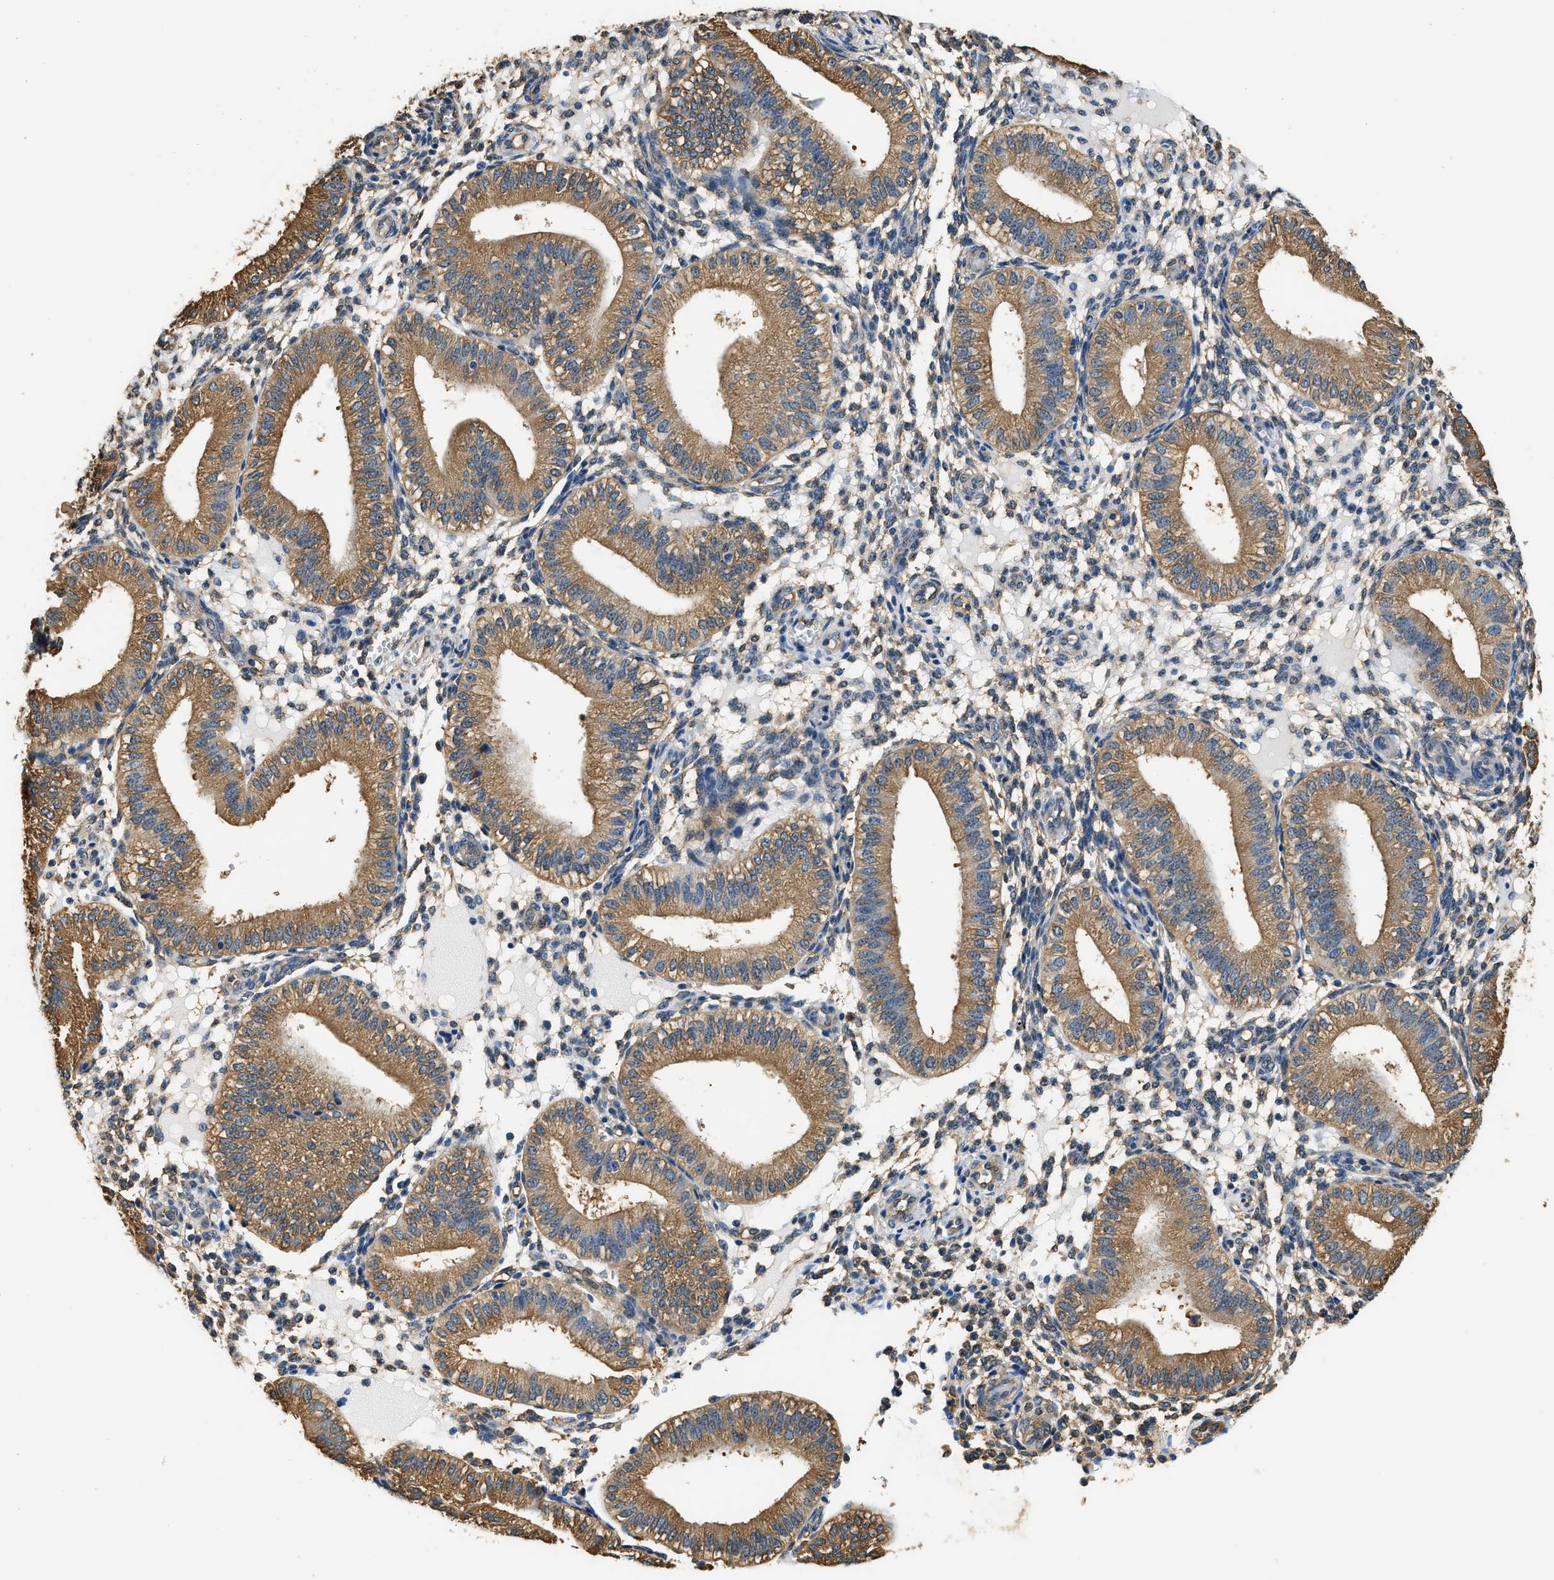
{"staining": {"intensity": "negative", "quantity": "none", "location": "none"}, "tissue": "endometrium", "cell_type": "Cells in endometrial stroma", "image_type": "normal", "snomed": [{"axis": "morphology", "description": "Normal tissue, NOS"}, {"axis": "topography", "description": "Endometrium"}], "caption": "Immunohistochemistry (IHC) photomicrograph of benign human endometrium stained for a protein (brown), which displays no staining in cells in endometrial stroma.", "gene": "PPP2R1B", "patient": {"sex": "female", "age": 39}}